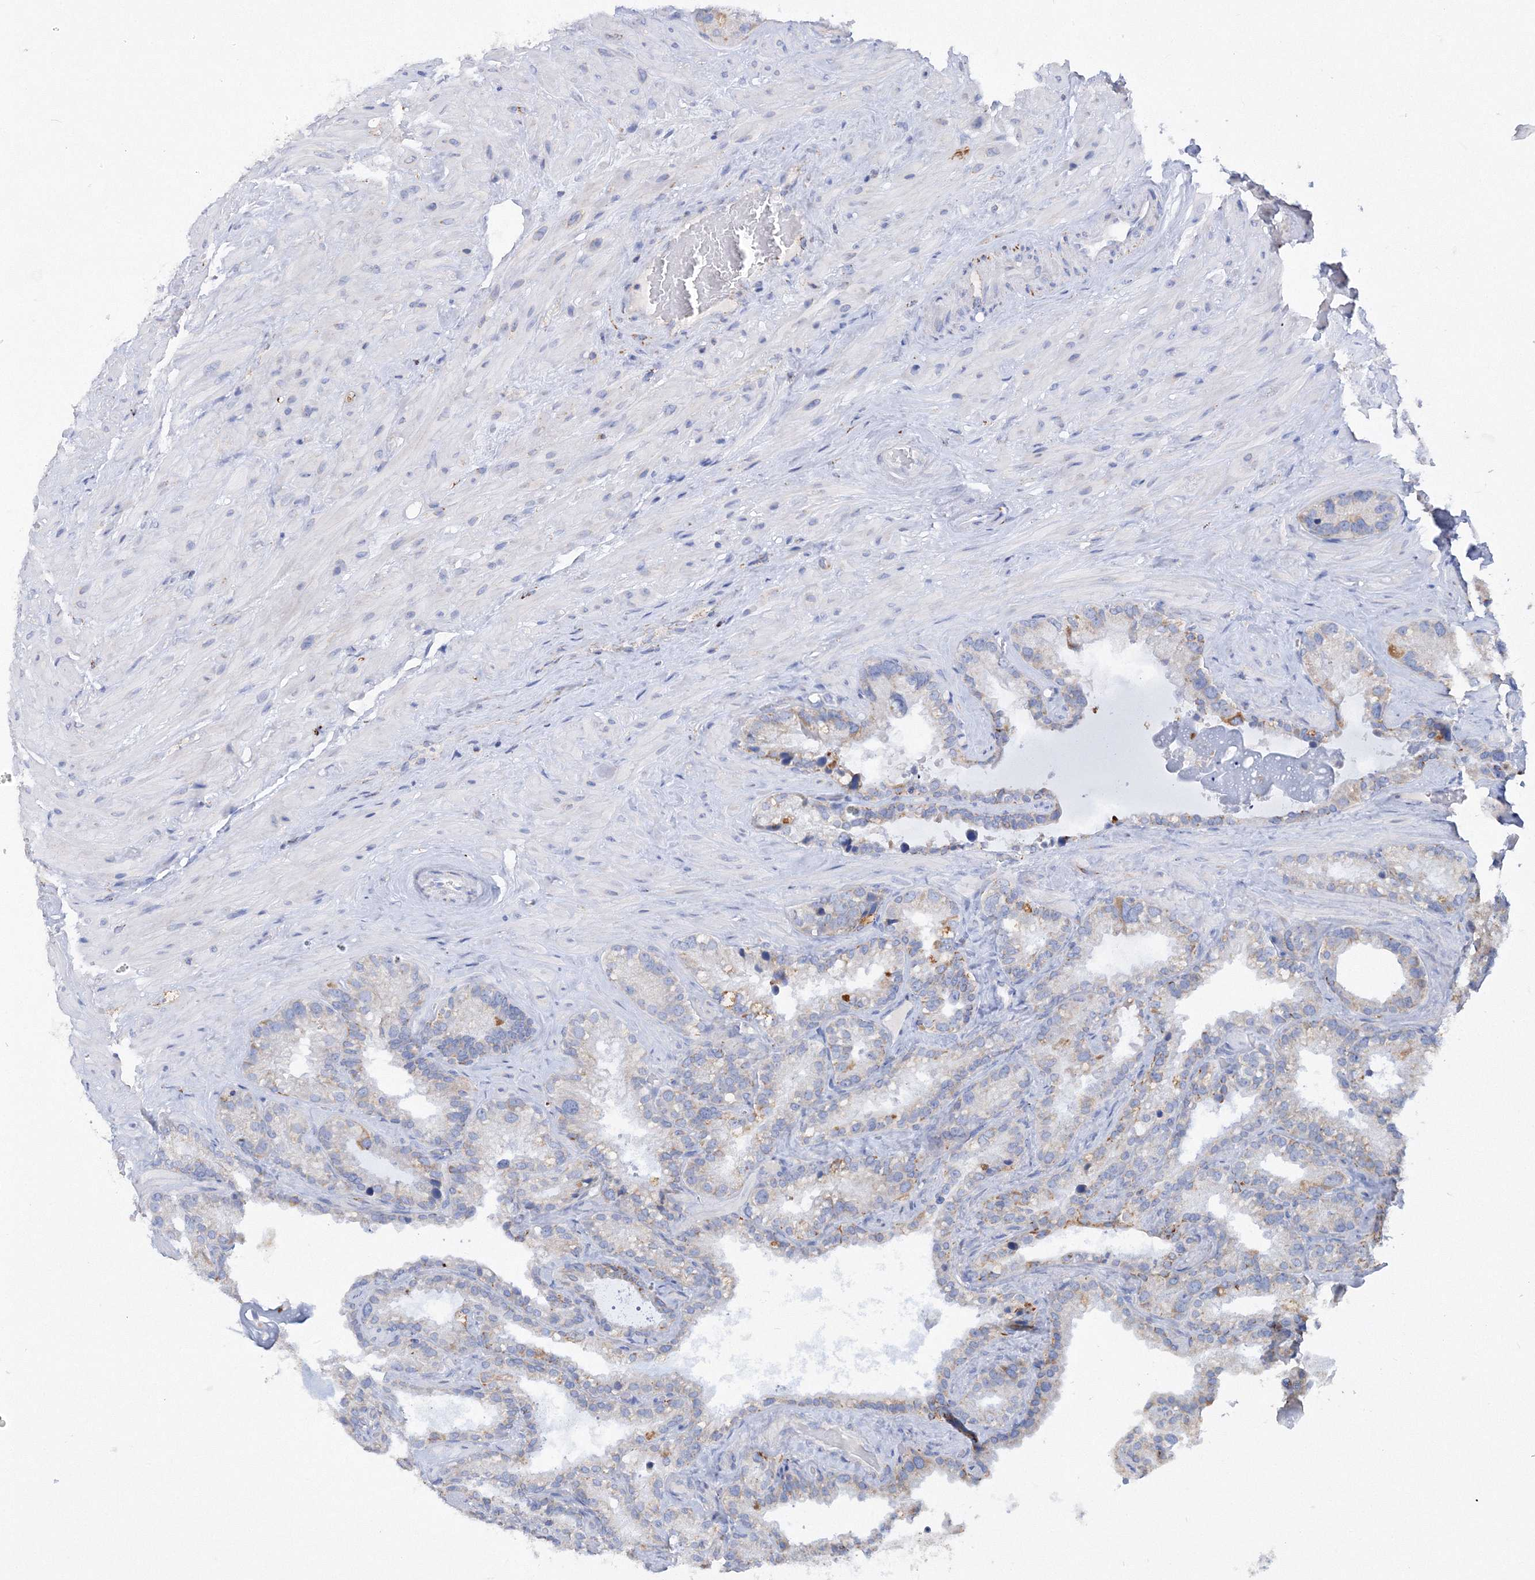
{"staining": {"intensity": "moderate", "quantity": "<25%", "location": "cytoplasmic/membranous"}, "tissue": "seminal vesicle", "cell_type": "Glandular cells", "image_type": "normal", "snomed": [{"axis": "morphology", "description": "Normal tissue, NOS"}, {"axis": "topography", "description": "Prostate"}, {"axis": "topography", "description": "Seminal veicle"}], "caption": "A high-resolution photomicrograph shows immunohistochemistry staining of unremarkable seminal vesicle, which demonstrates moderate cytoplasmic/membranous positivity in about <25% of glandular cells.", "gene": "MERTK", "patient": {"sex": "male", "age": 68}}